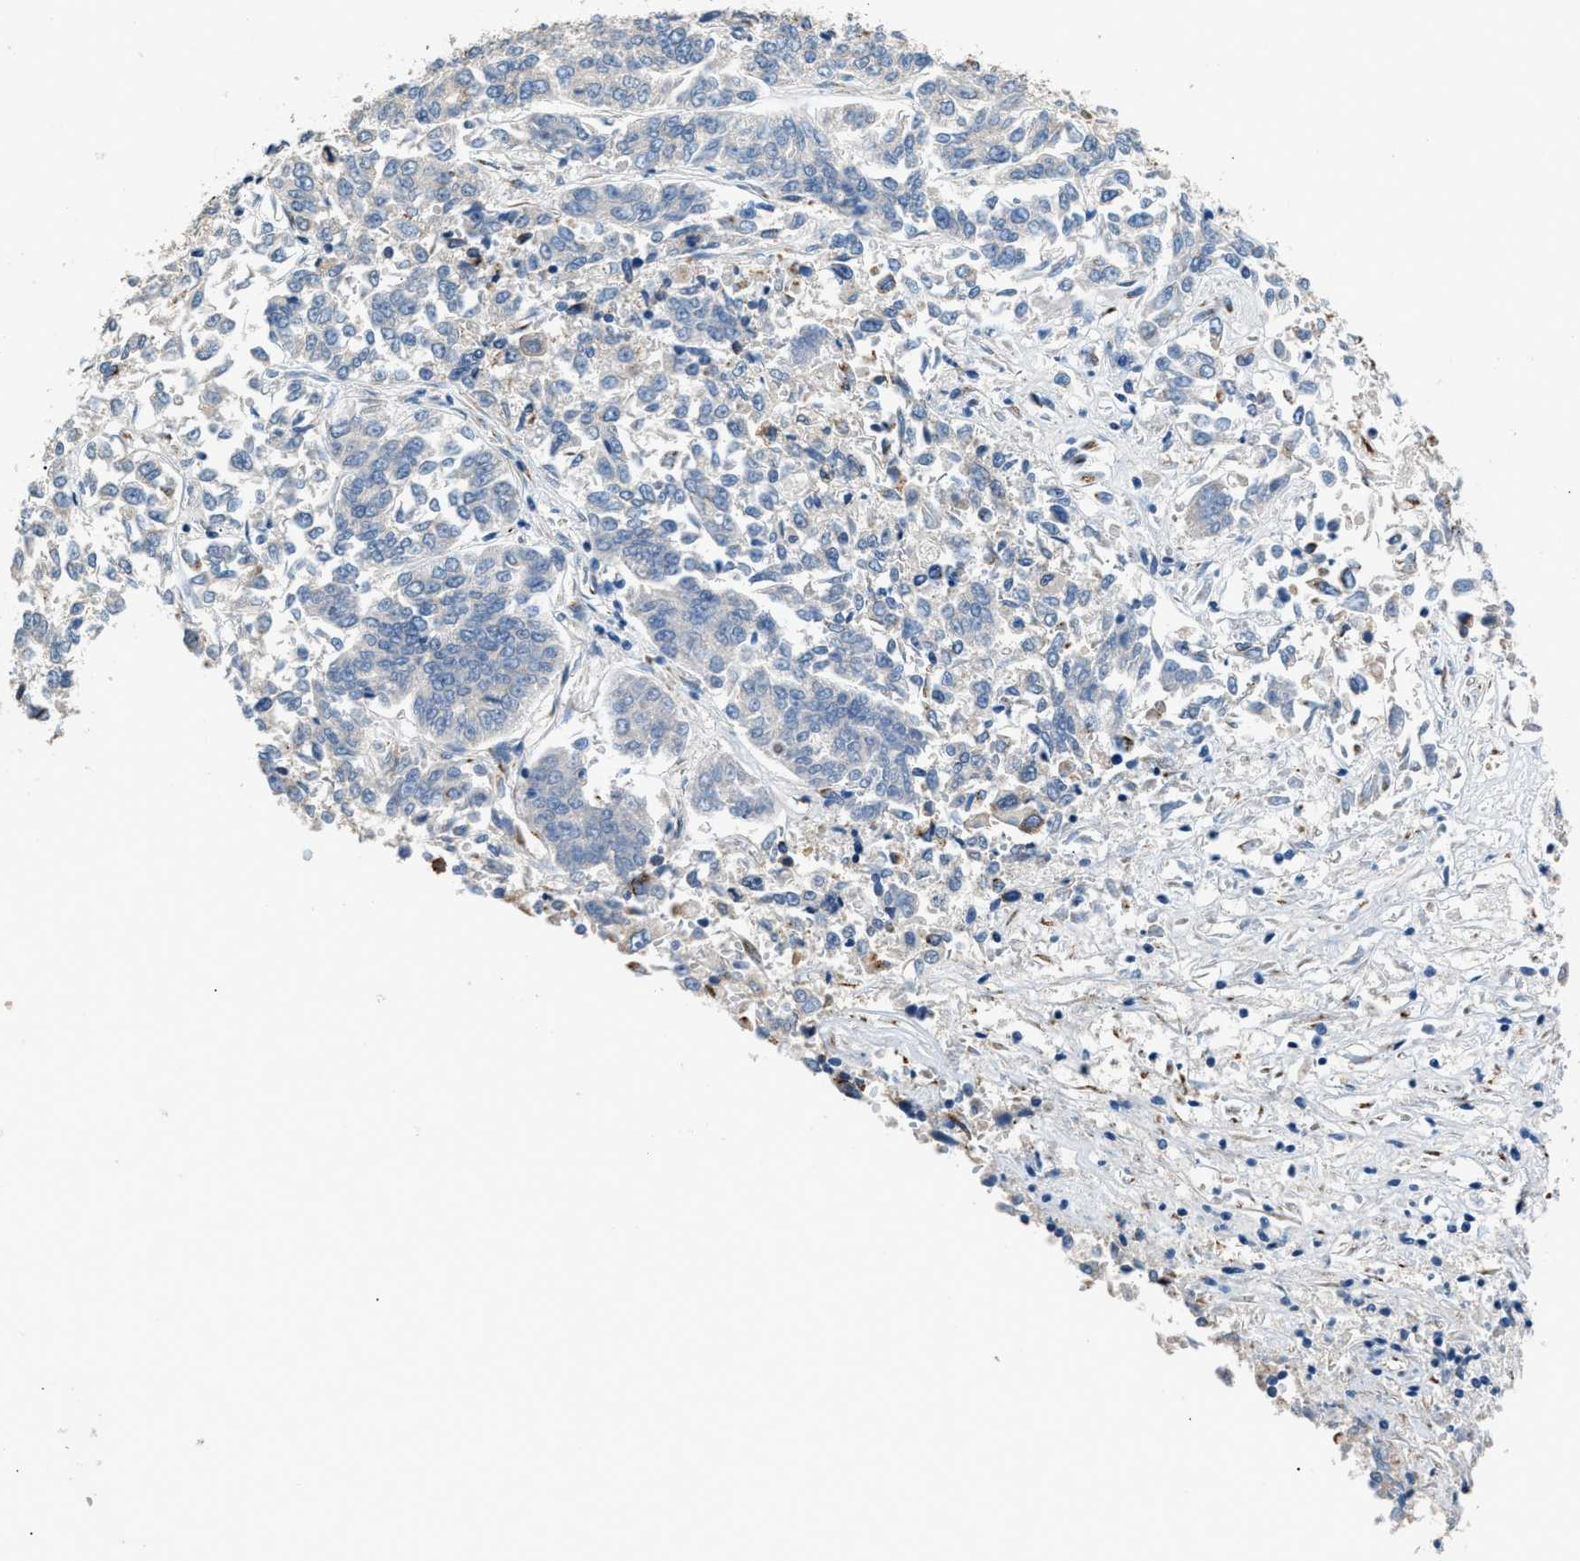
{"staining": {"intensity": "moderate", "quantity": "<25%", "location": "cytoplasmic/membranous"}, "tissue": "lung cancer", "cell_type": "Tumor cells", "image_type": "cancer", "snomed": [{"axis": "morphology", "description": "Adenocarcinoma, NOS"}, {"axis": "topography", "description": "Lung"}], "caption": "Lung cancer (adenocarcinoma) stained for a protein exhibits moderate cytoplasmic/membranous positivity in tumor cells. (Stains: DAB (3,3'-diaminobenzidine) in brown, nuclei in blue, Microscopy: brightfield microscopy at high magnification).", "gene": "GOLM1", "patient": {"sex": "male", "age": 84}}